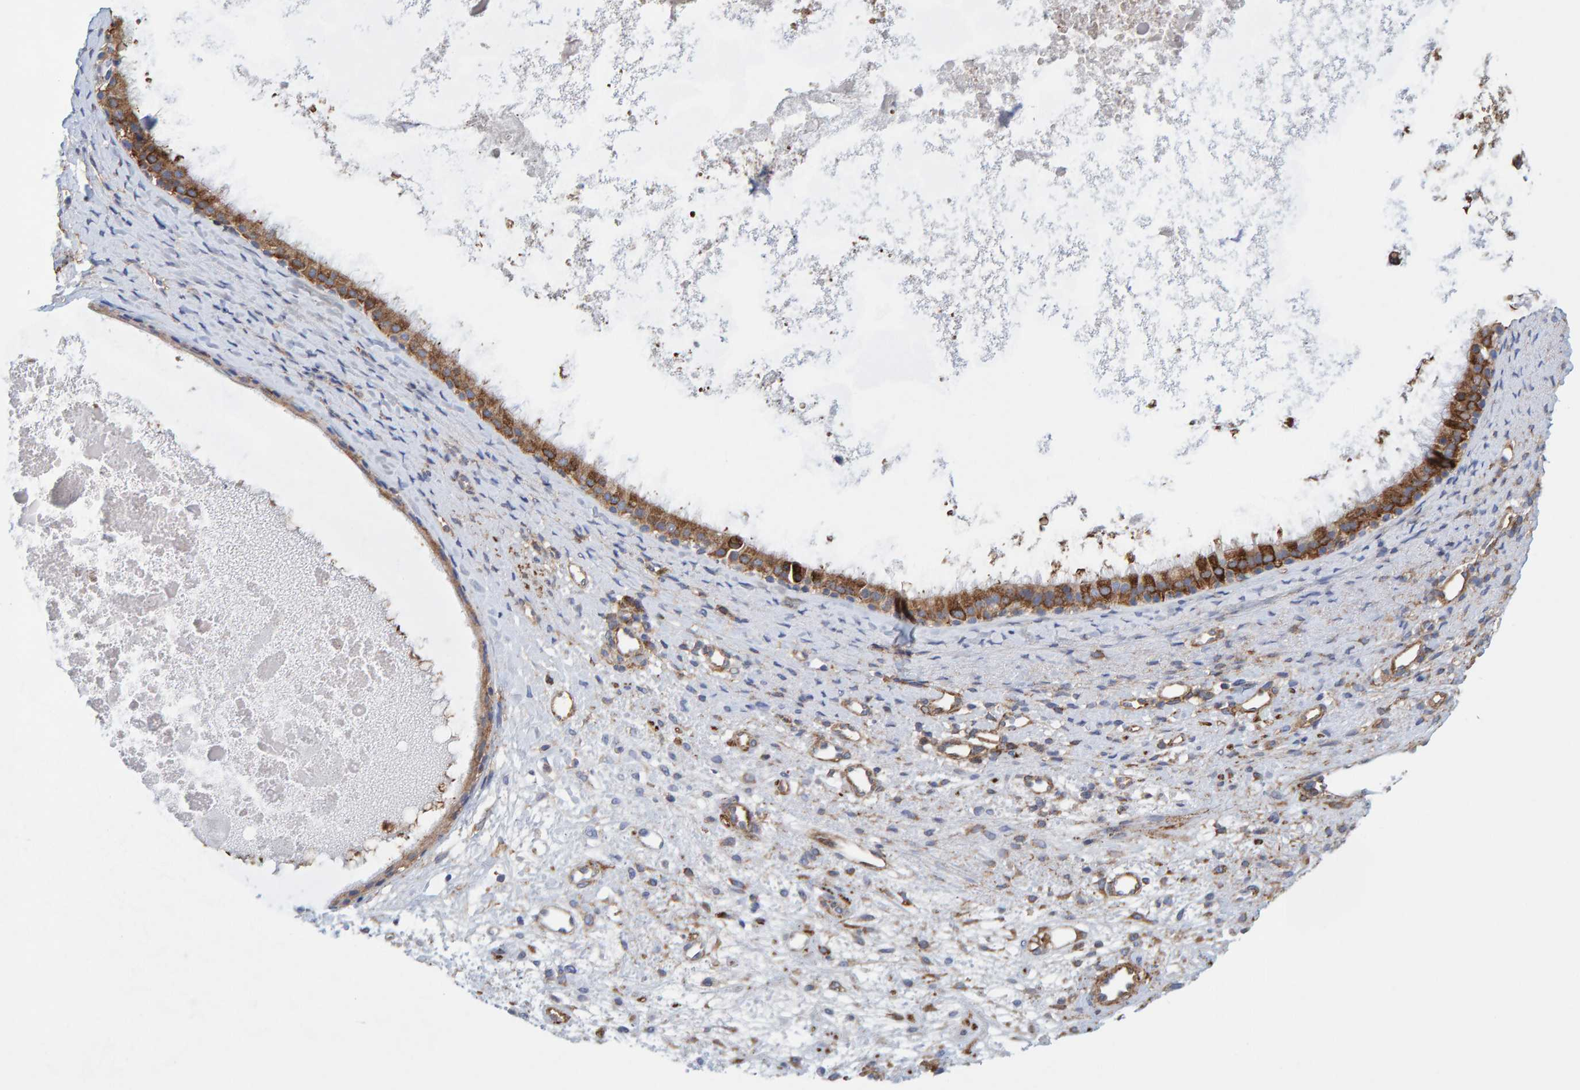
{"staining": {"intensity": "strong", "quantity": ">75%", "location": "cytoplasmic/membranous"}, "tissue": "nasopharynx", "cell_type": "Respiratory epithelial cells", "image_type": "normal", "snomed": [{"axis": "morphology", "description": "Normal tissue, NOS"}, {"axis": "topography", "description": "Nasopharynx"}], "caption": "Immunohistochemical staining of unremarkable nasopharynx displays >75% levels of strong cytoplasmic/membranous protein positivity in about >75% of respiratory epithelial cells.", "gene": "MVP", "patient": {"sex": "male", "age": 22}}